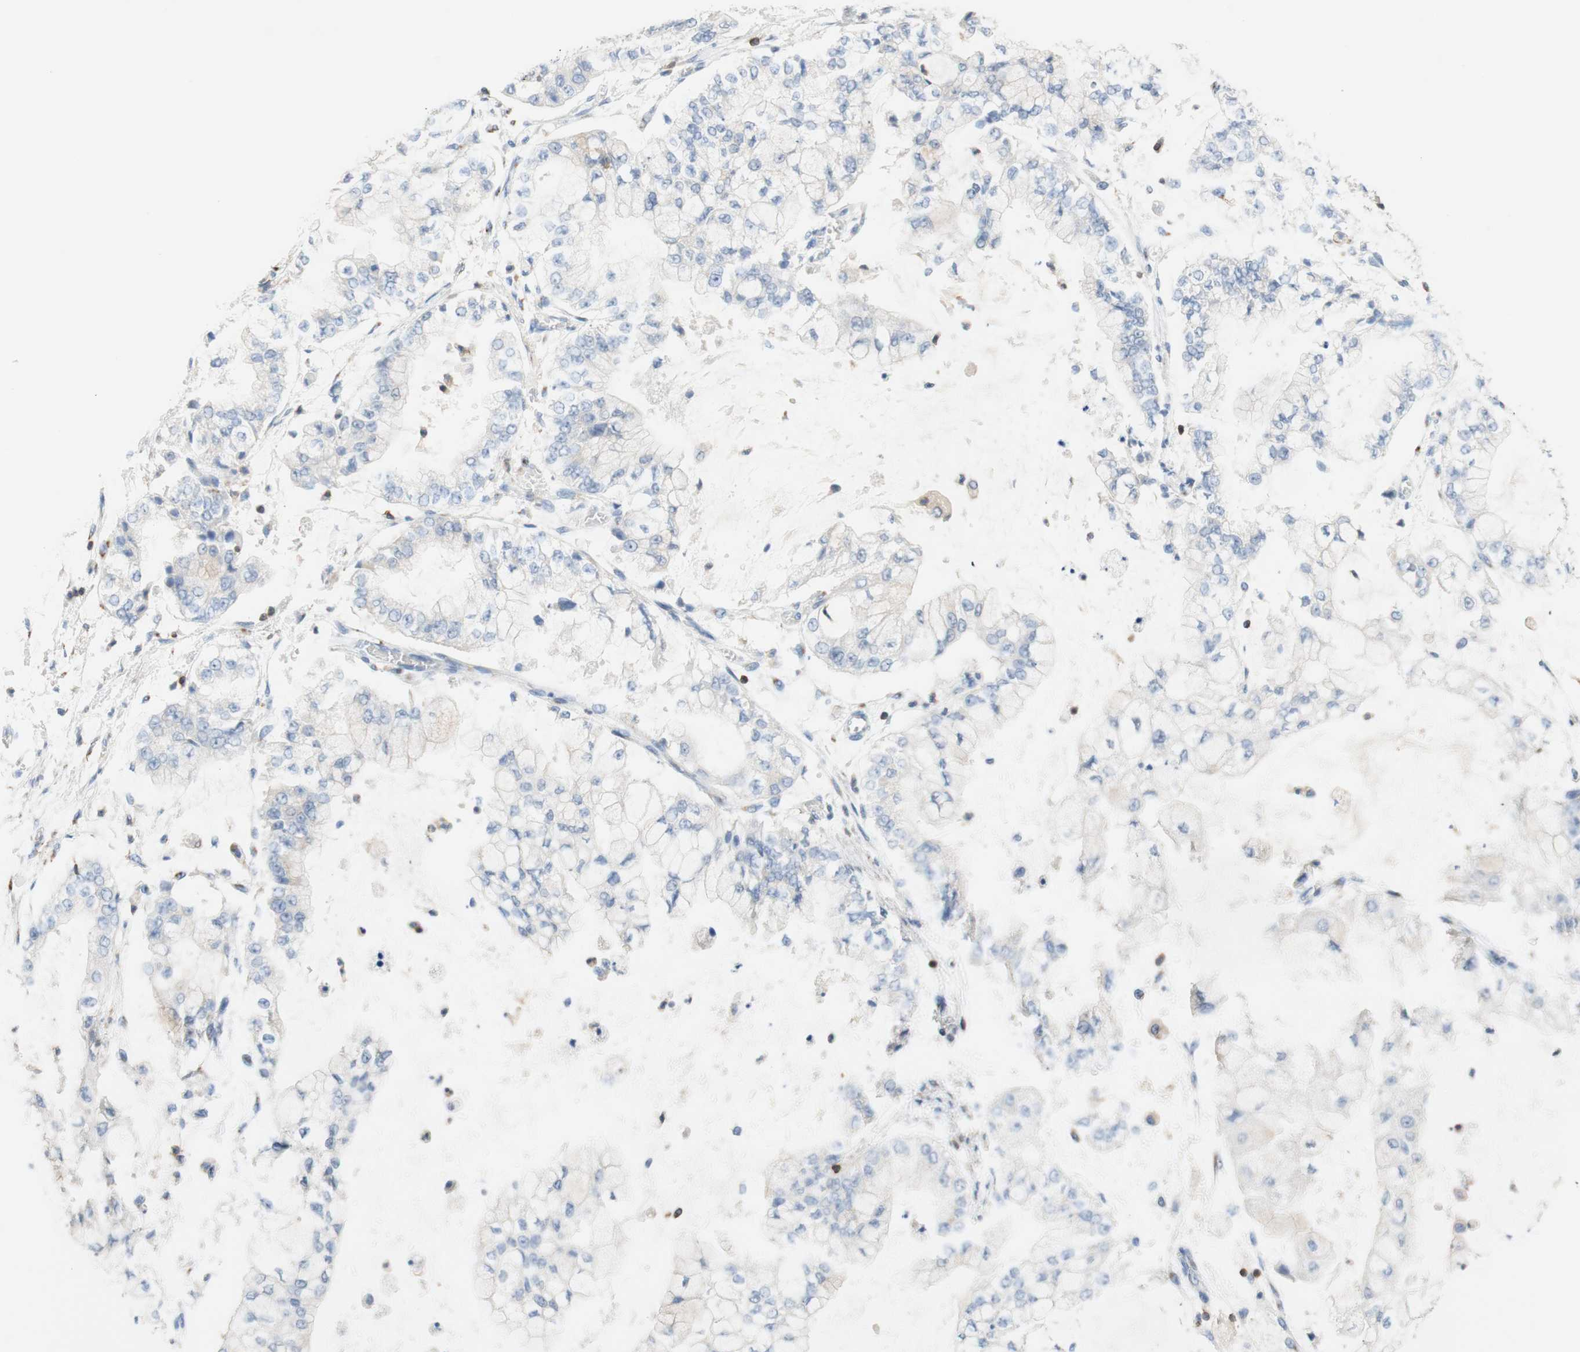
{"staining": {"intensity": "negative", "quantity": "none", "location": "none"}, "tissue": "stomach cancer", "cell_type": "Tumor cells", "image_type": "cancer", "snomed": [{"axis": "morphology", "description": "Adenocarcinoma, NOS"}, {"axis": "topography", "description": "Stomach"}], "caption": "Stomach cancer (adenocarcinoma) was stained to show a protein in brown. There is no significant expression in tumor cells.", "gene": "SPINK6", "patient": {"sex": "male", "age": 76}}